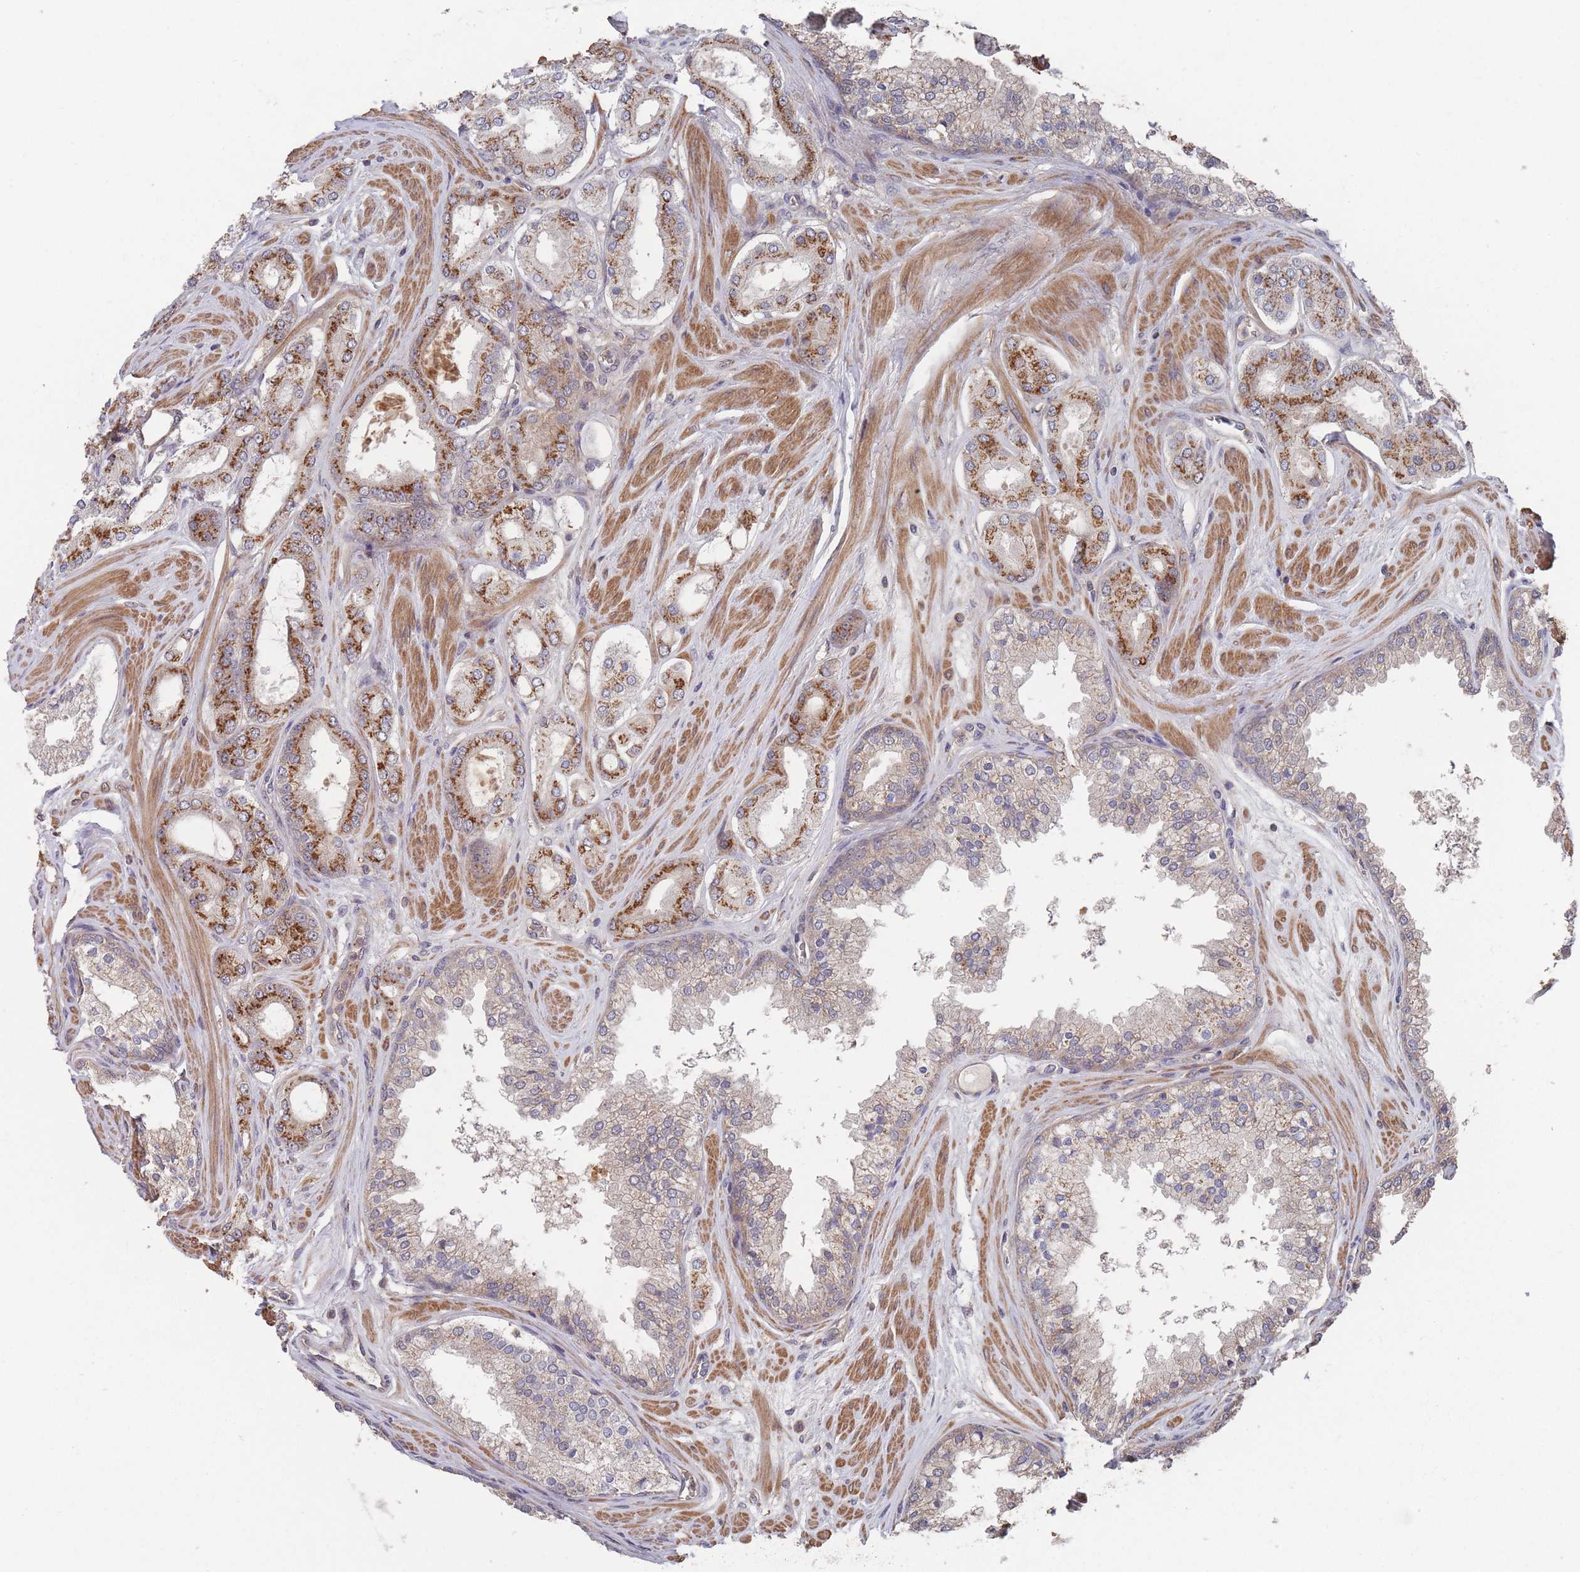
{"staining": {"intensity": "moderate", "quantity": ">75%", "location": "cytoplasmic/membranous"}, "tissue": "prostate cancer", "cell_type": "Tumor cells", "image_type": "cancer", "snomed": [{"axis": "morphology", "description": "Adenocarcinoma, Low grade"}, {"axis": "topography", "description": "Prostate"}], "caption": "Approximately >75% of tumor cells in prostate cancer (low-grade adenocarcinoma) demonstrate moderate cytoplasmic/membranous protein positivity as visualized by brown immunohistochemical staining.", "gene": "SF3B1", "patient": {"sex": "male", "age": 42}}